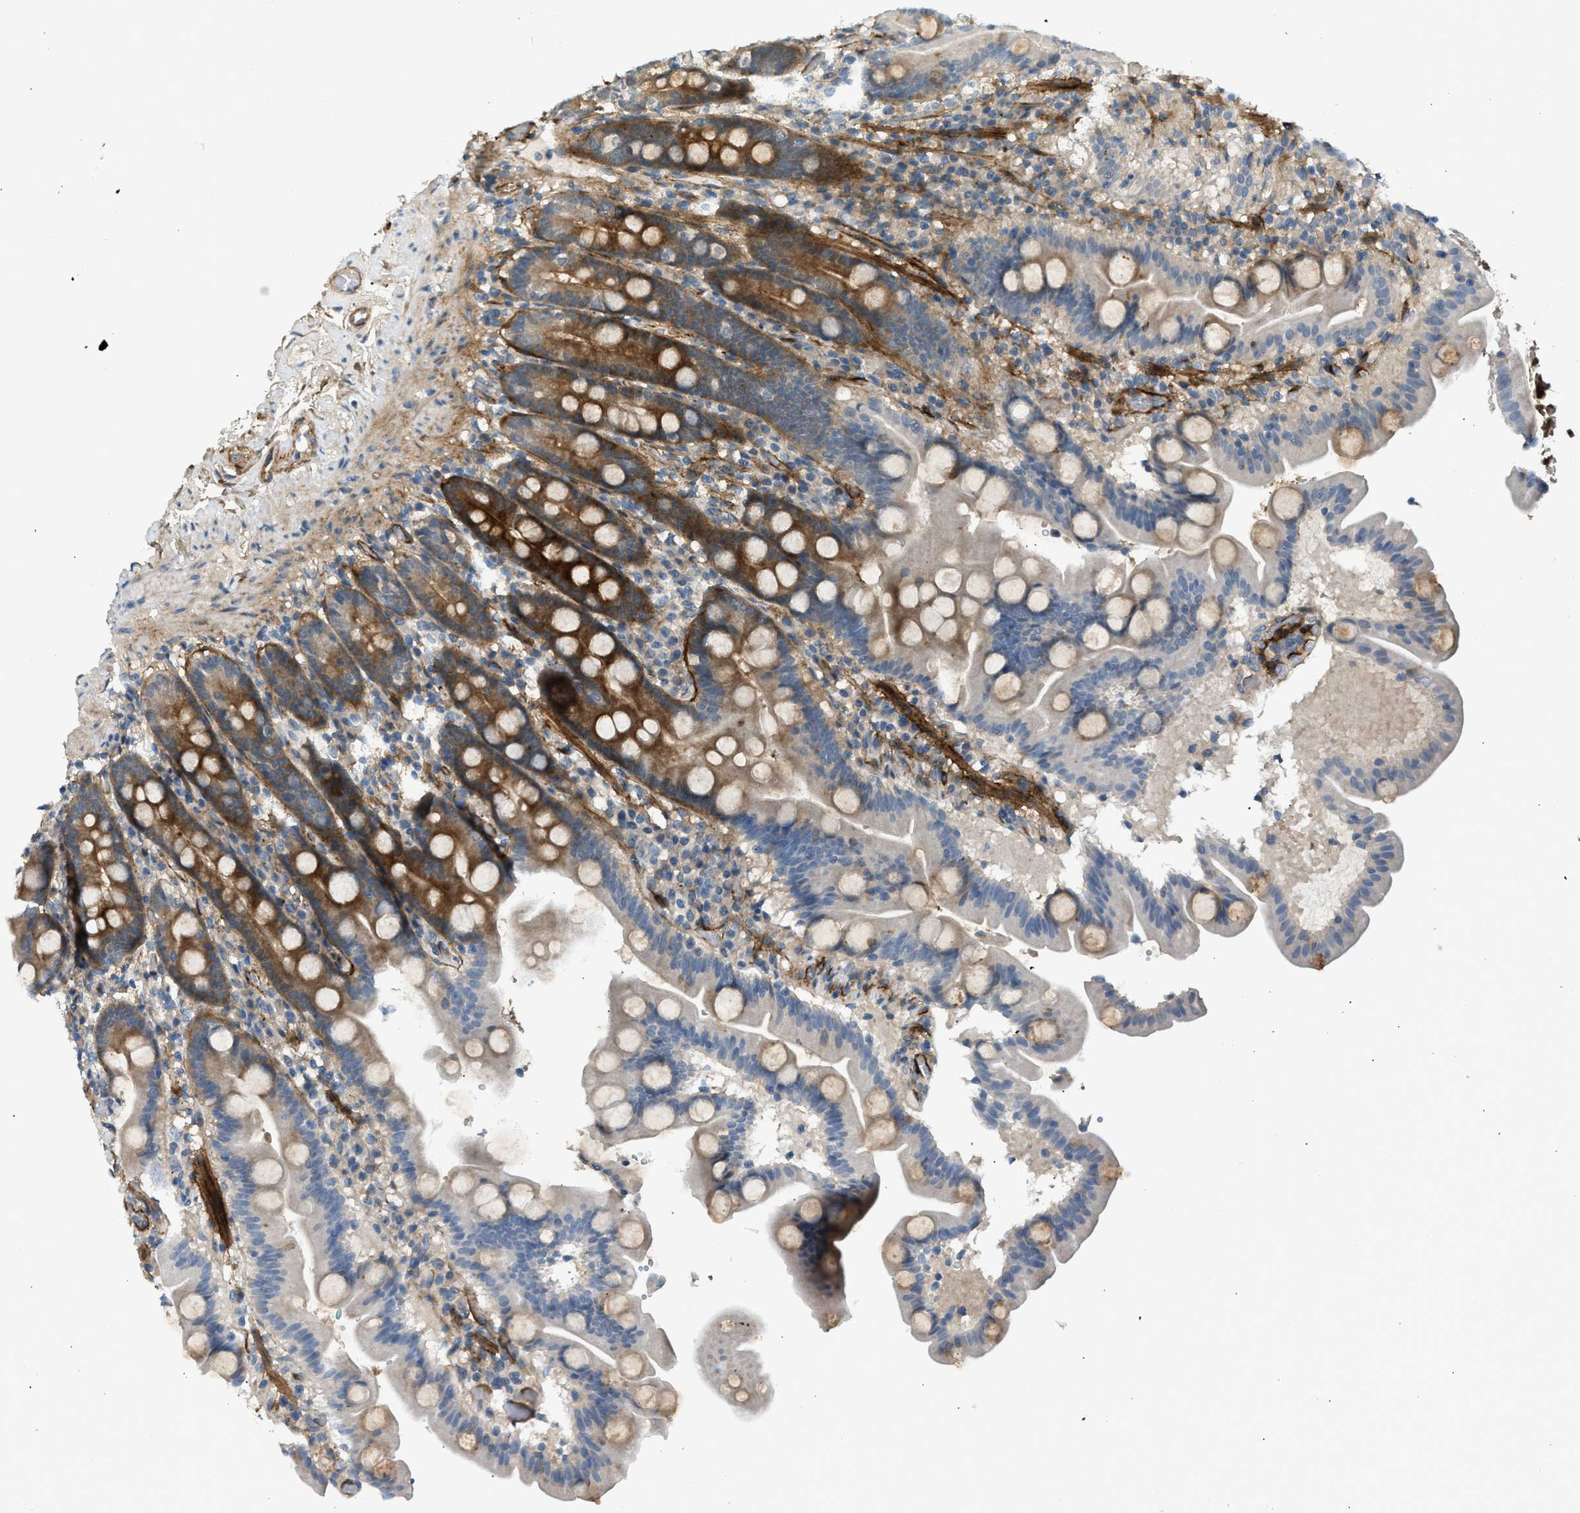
{"staining": {"intensity": "moderate", "quantity": ">75%", "location": "cytoplasmic/membranous"}, "tissue": "duodenum", "cell_type": "Glandular cells", "image_type": "normal", "snomed": [{"axis": "morphology", "description": "Normal tissue, NOS"}, {"axis": "topography", "description": "Duodenum"}], "caption": "The image displays staining of normal duodenum, revealing moderate cytoplasmic/membranous protein expression (brown color) within glandular cells.", "gene": "EDNRA", "patient": {"sex": "male", "age": 54}}